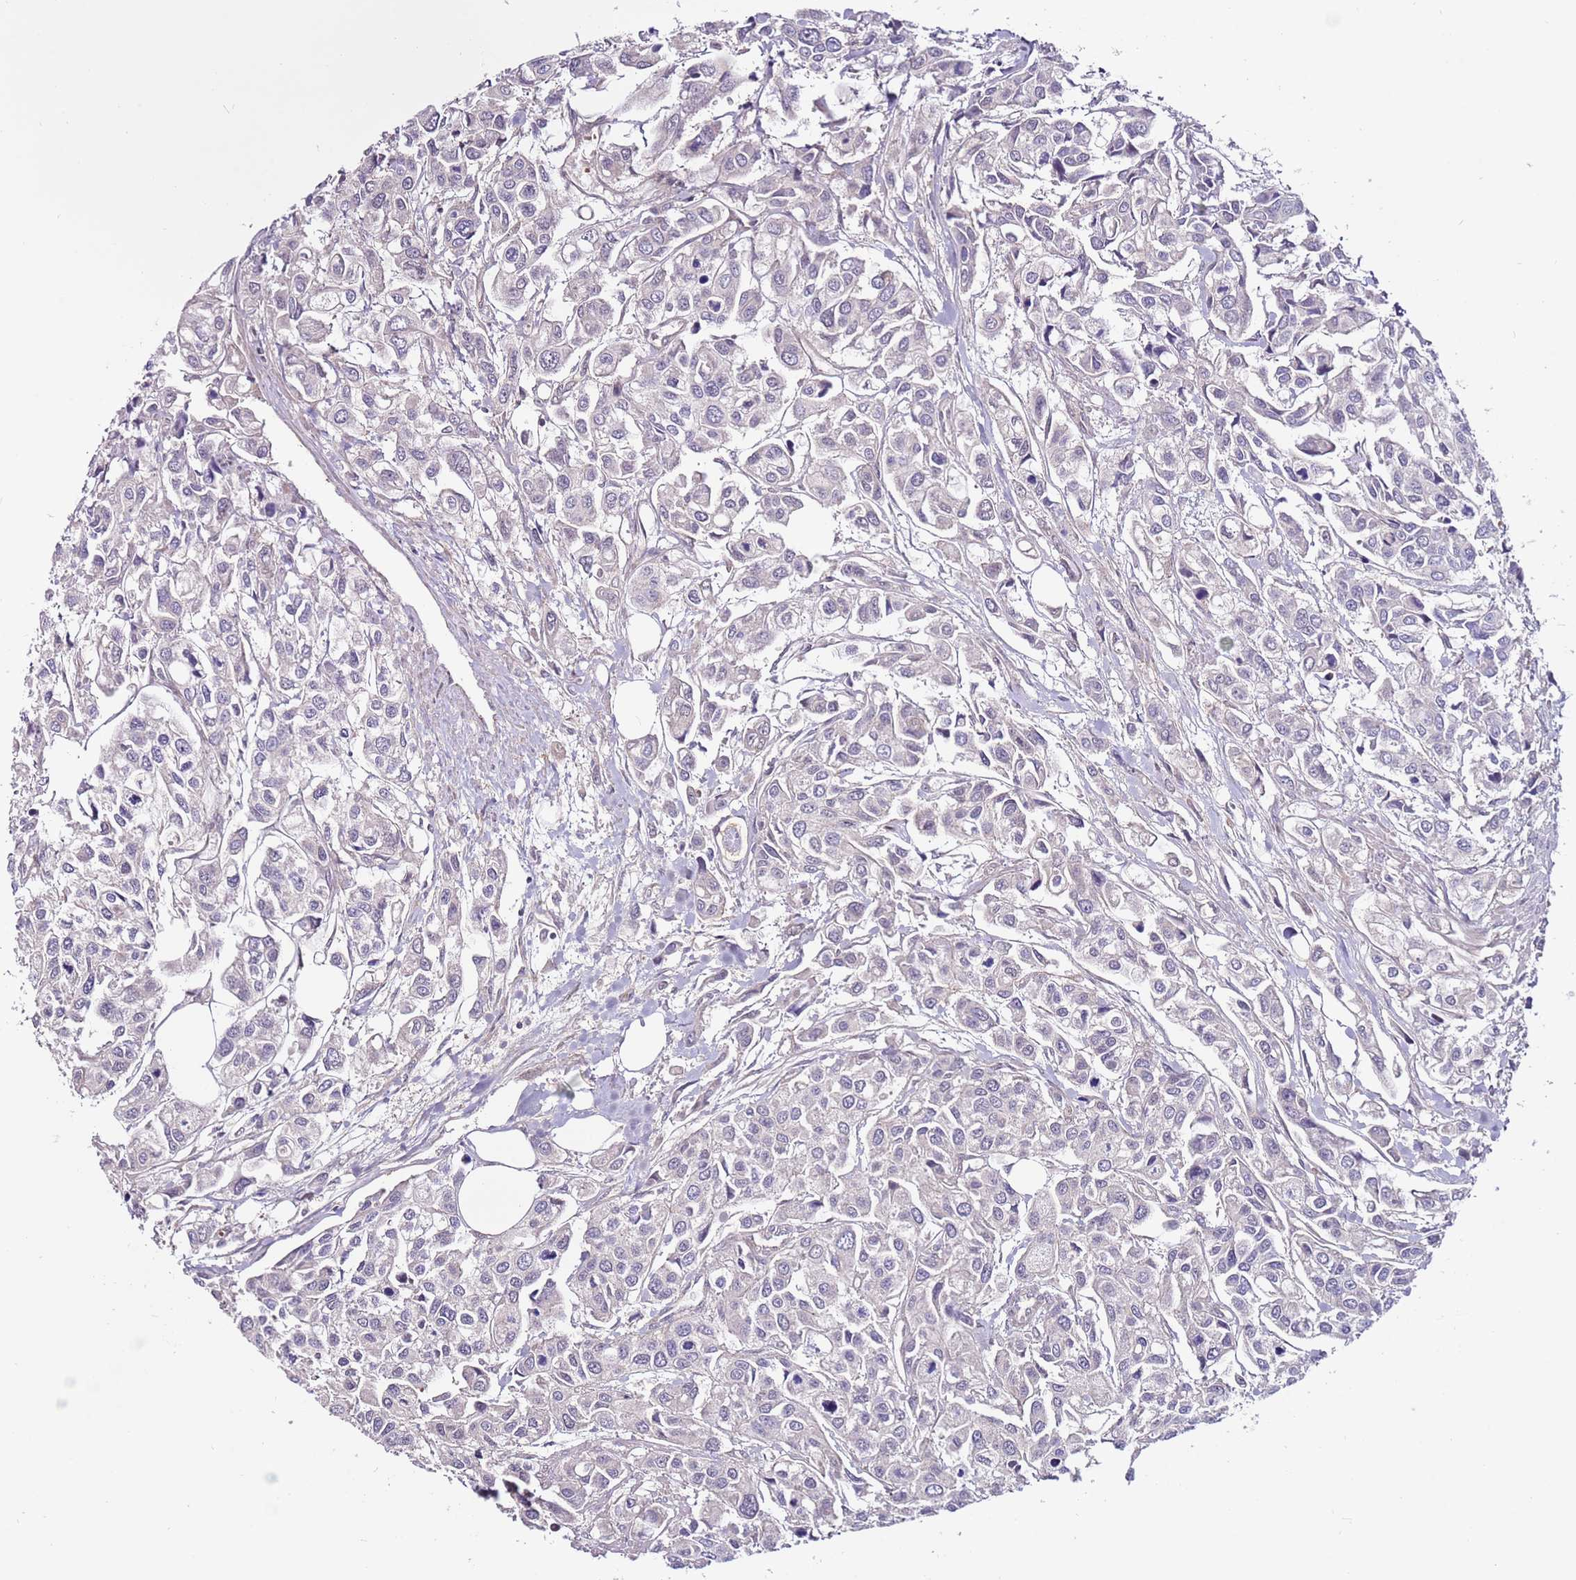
{"staining": {"intensity": "negative", "quantity": "none", "location": "none"}, "tissue": "urothelial cancer", "cell_type": "Tumor cells", "image_type": "cancer", "snomed": [{"axis": "morphology", "description": "Urothelial carcinoma, High grade"}, {"axis": "topography", "description": "Urinary bladder"}], "caption": "Image shows no significant protein expression in tumor cells of urothelial cancer.", "gene": "MTG2", "patient": {"sex": "male", "age": 67}}